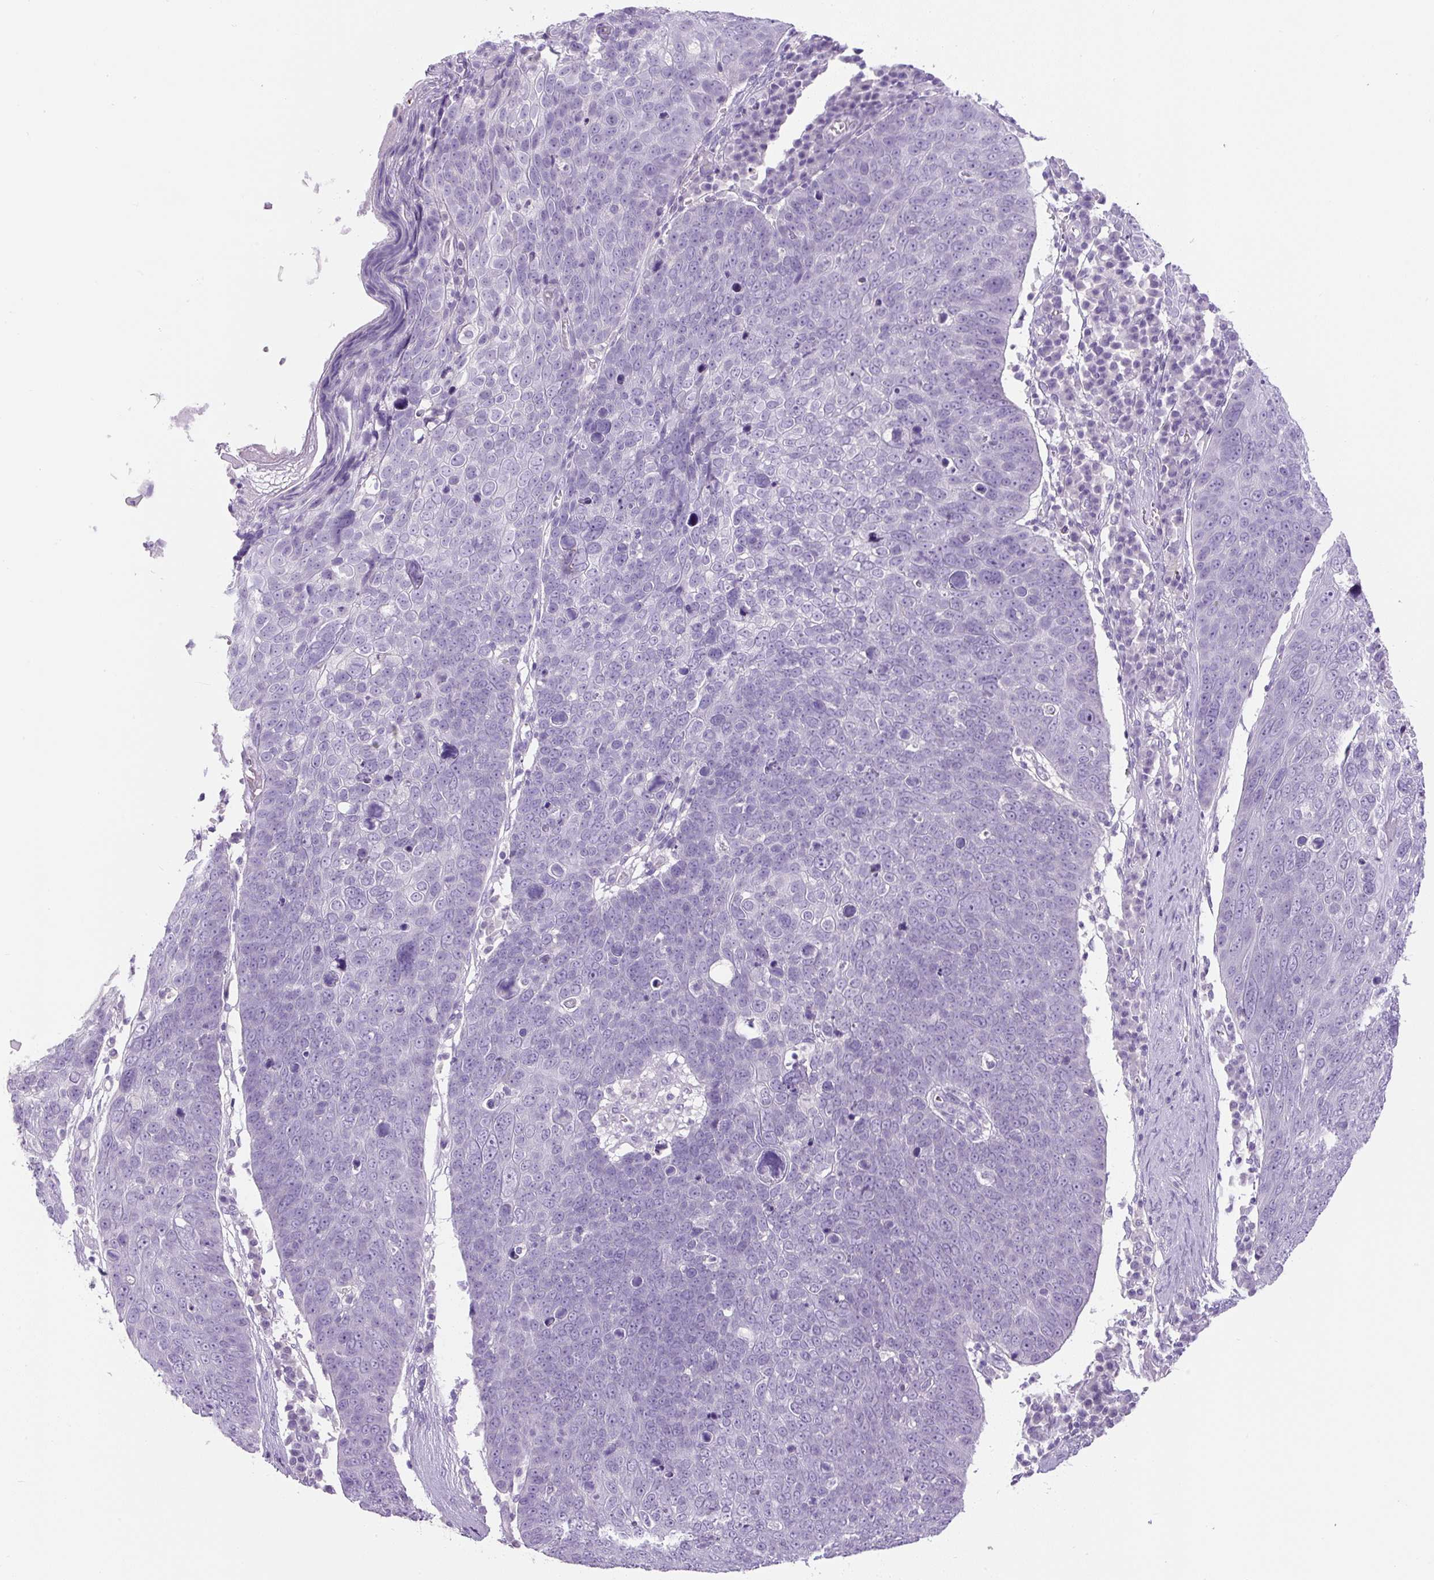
{"staining": {"intensity": "negative", "quantity": "none", "location": "none"}, "tissue": "skin cancer", "cell_type": "Tumor cells", "image_type": "cancer", "snomed": [{"axis": "morphology", "description": "Squamous cell carcinoma, NOS"}, {"axis": "topography", "description": "Skin"}], "caption": "Skin squamous cell carcinoma was stained to show a protein in brown. There is no significant staining in tumor cells.", "gene": "UBL3", "patient": {"sex": "male", "age": 71}}